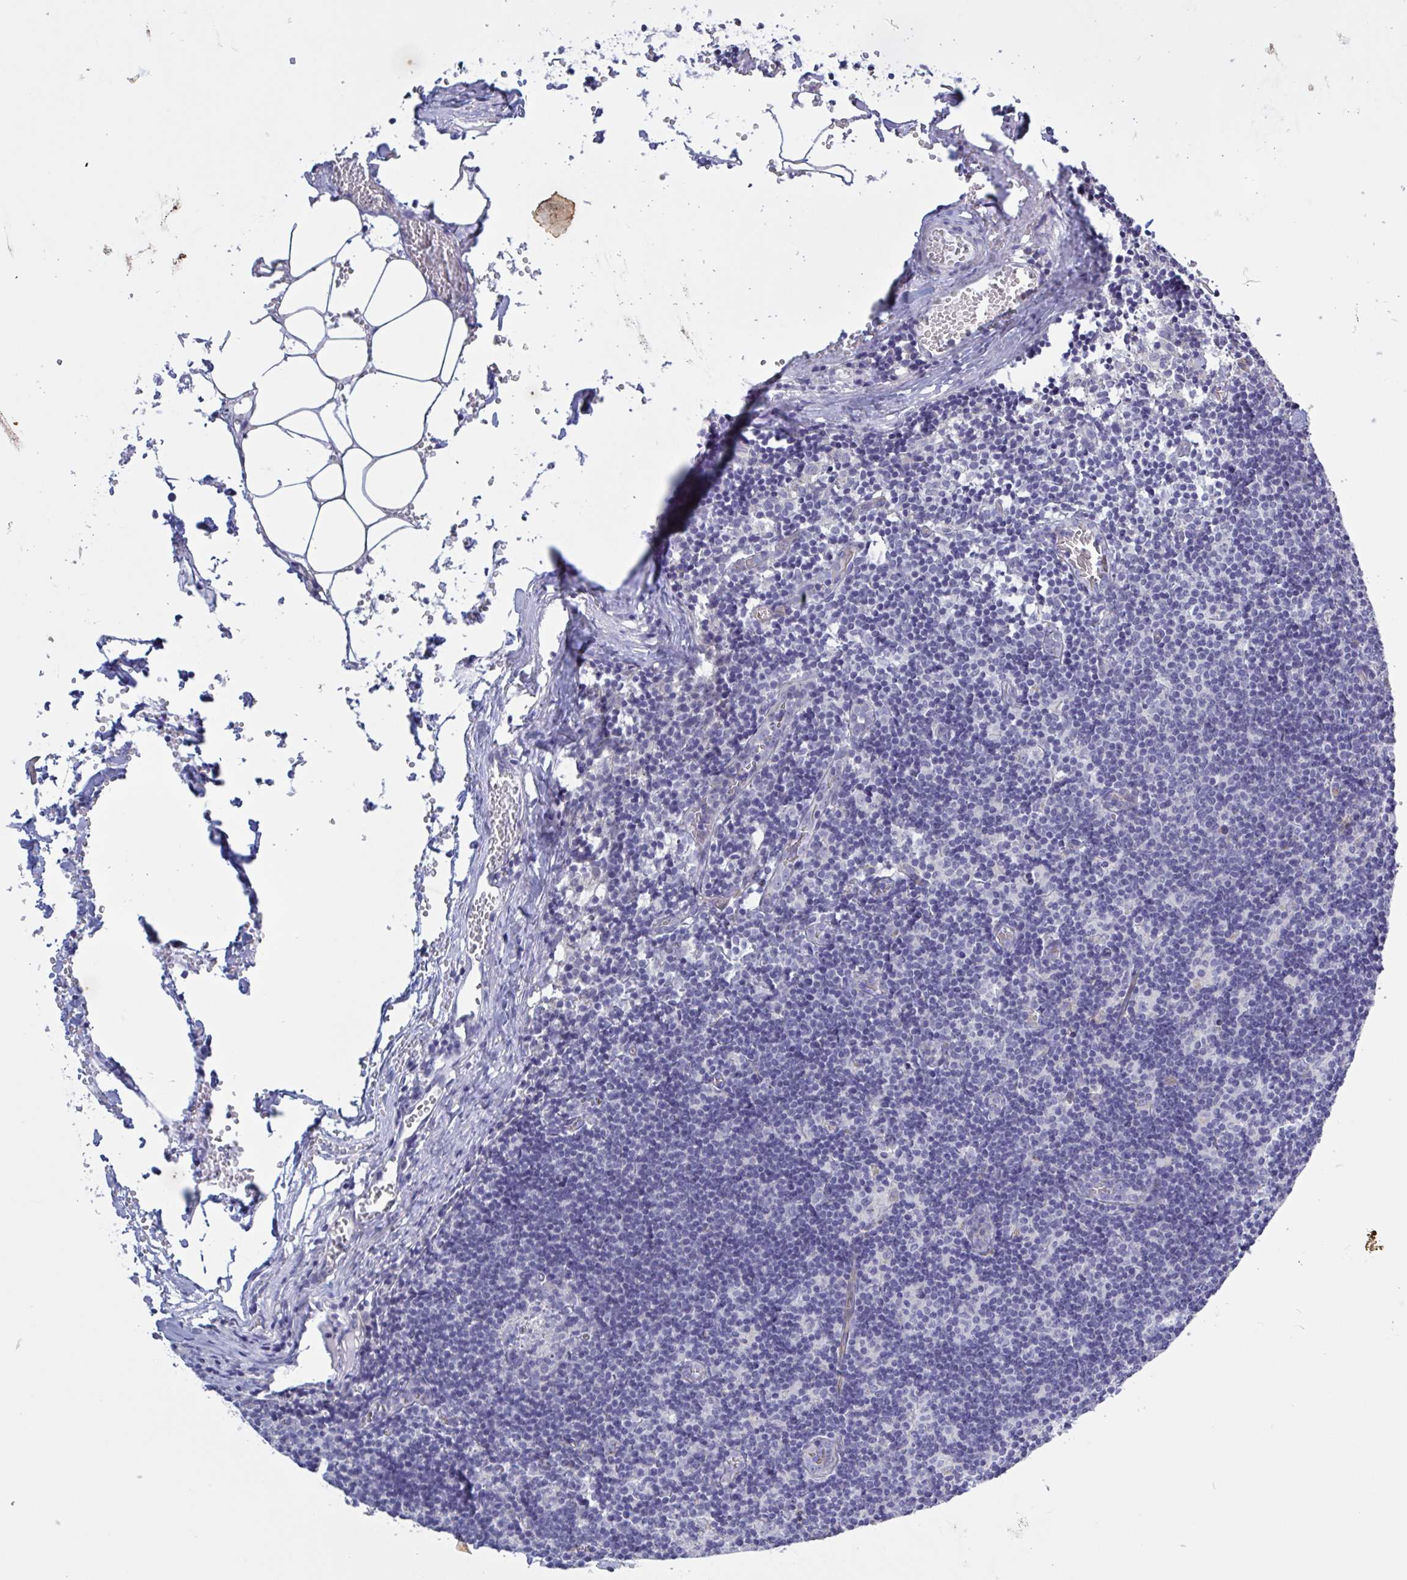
{"staining": {"intensity": "negative", "quantity": "none", "location": "none"}, "tissue": "lymph node", "cell_type": "Germinal center cells", "image_type": "normal", "snomed": [{"axis": "morphology", "description": "Normal tissue, NOS"}, {"axis": "topography", "description": "Lymph node"}], "caption": "Immunohistochemical staining of benign lymph node reveals no significant expression in germinal center cells. (DAB (3,3'-diaminobenzidine) immunohistochemistry (IHC) with hematoxylin counter stain).", "gene": "ST14", "patient": {"sex": "female", "age": 31}}